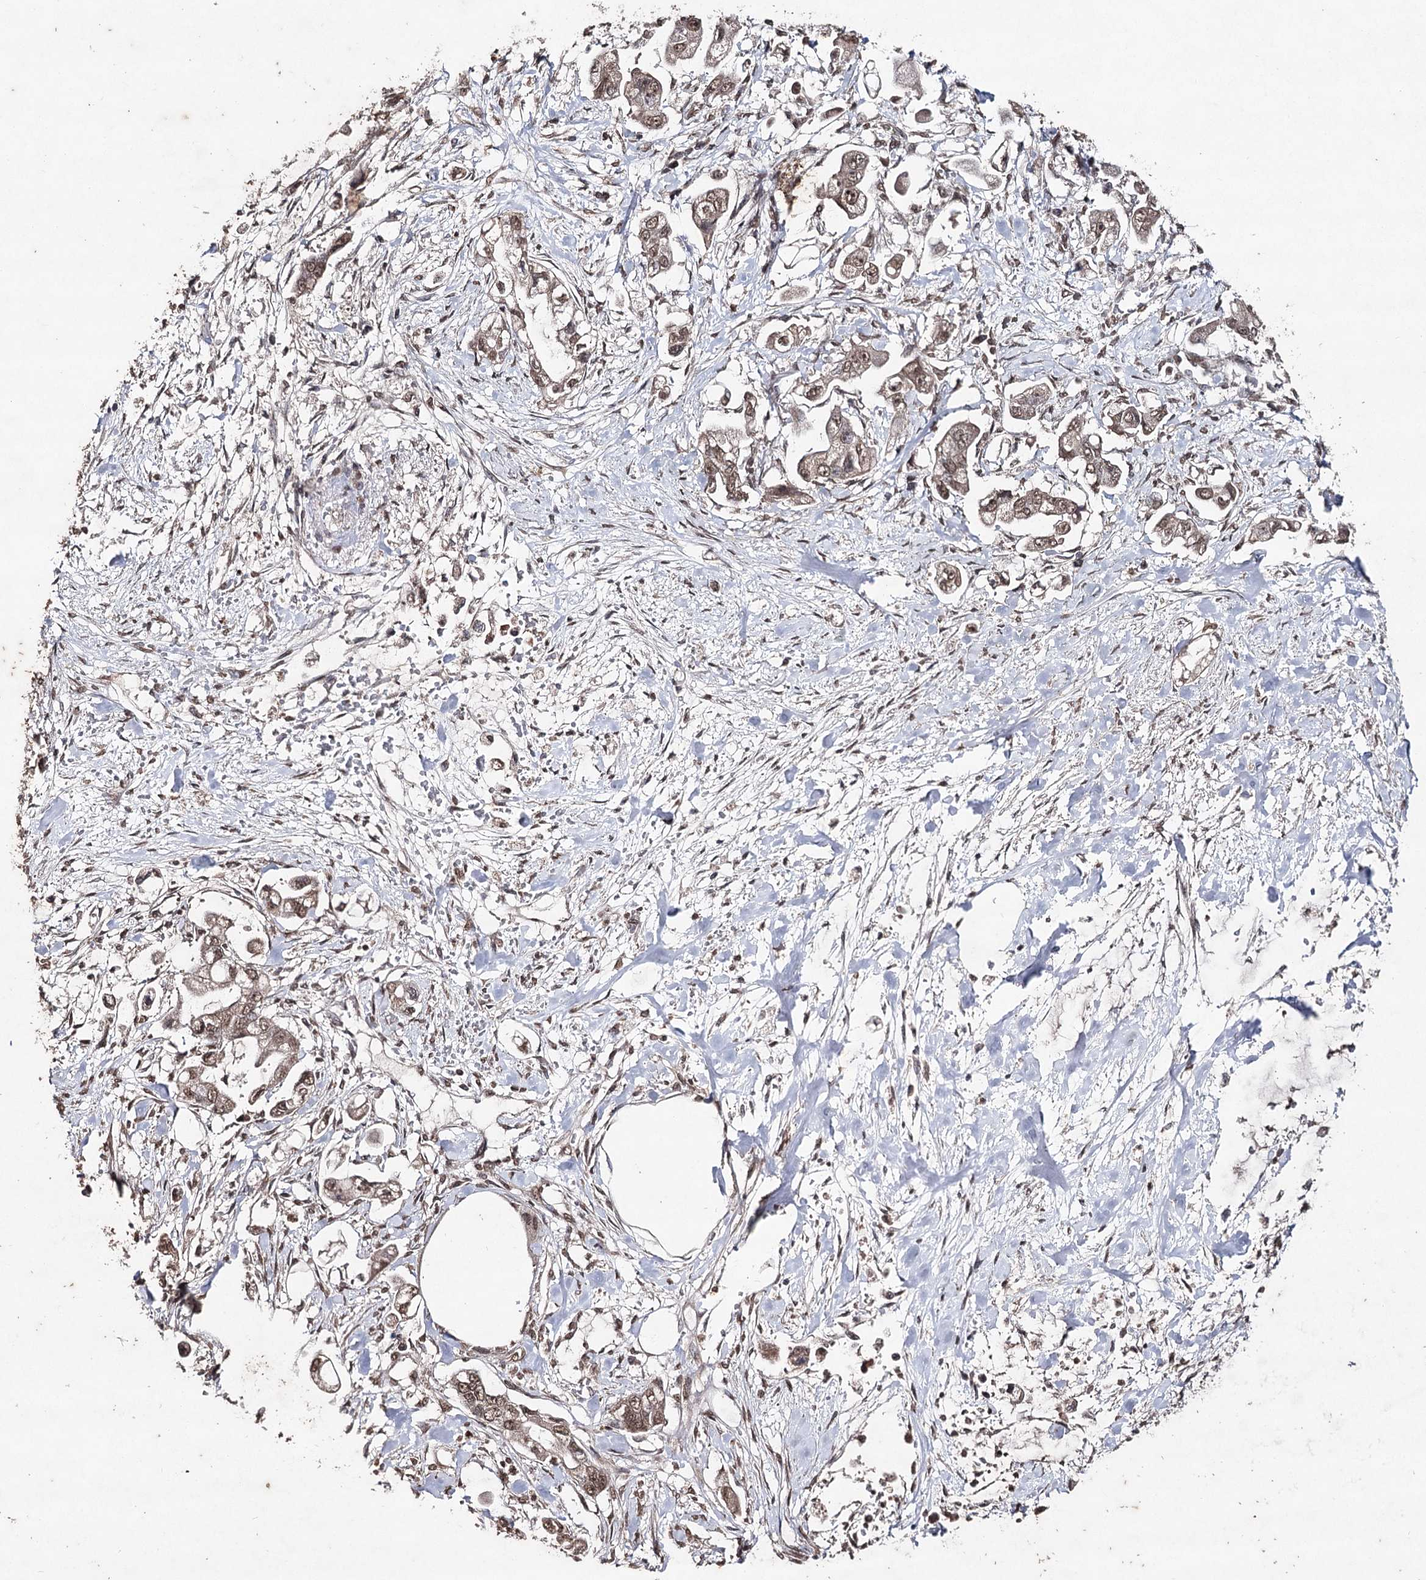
{"staining": {"intensity": "weak", "quantity": ">75%", "location": "nuclear"}, "tissue": "stomach cancer", "cell_type": "Tumor cells", "image_type": "cancer", "snomed": [{"axis": "morphology", "description": "Adenocarcinoma, NOS"}, {"axis": "topography", "description": "Stomach"}], "caption": "This image exhibits immunohistochemistry (IHC) staining of human adenocarcinoma (stomach), with low weak nuclear staining in about >75% of tumor cells.", "gene": "ATG14", "patient": {"sex": "male", "age": 62}}